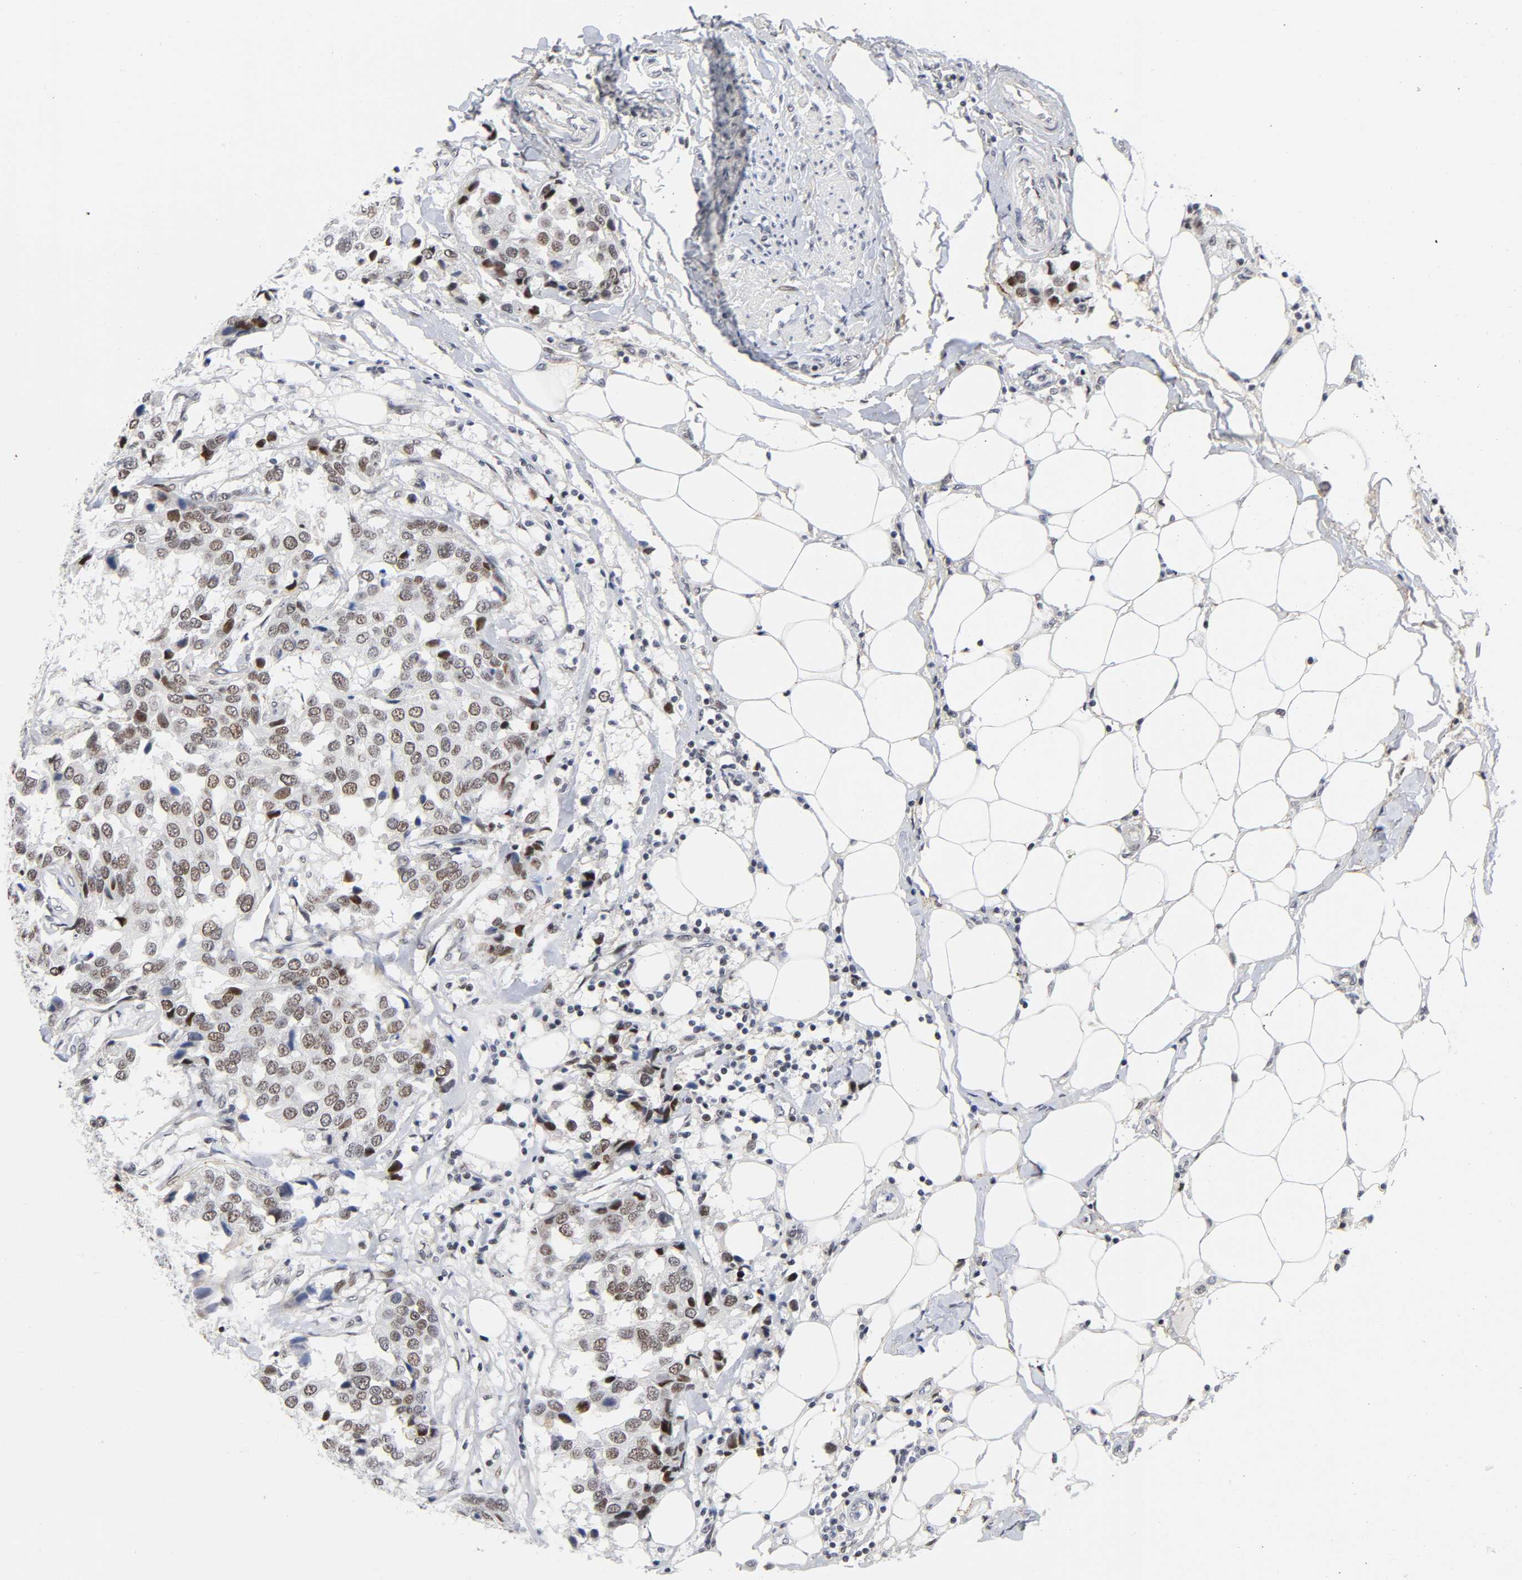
{"staining": {"intensity": "weak", "quantity": "25%-75%", "location": "cytoplasmic/membranous,nuclear"}, "tissue": "breast cancer", "cell_type": "Tumor cells", "image_type": "cancer", "snomed": [{"axis": "morphology", "description": "Duct carcinoma"}, {"axis": "topography", "description": "Breast"}], "caption": "Breast cancer was stained to show a protein in brown. There is low levels of weak cytoplasmic/membranous and nuclear staining in approximately 25%-75% of tumor cells. The protein is shown in brown color, while the nuclei are stained blue.", "gene": "DIDO1", "patient": {"sex": "female", "age": 80}}